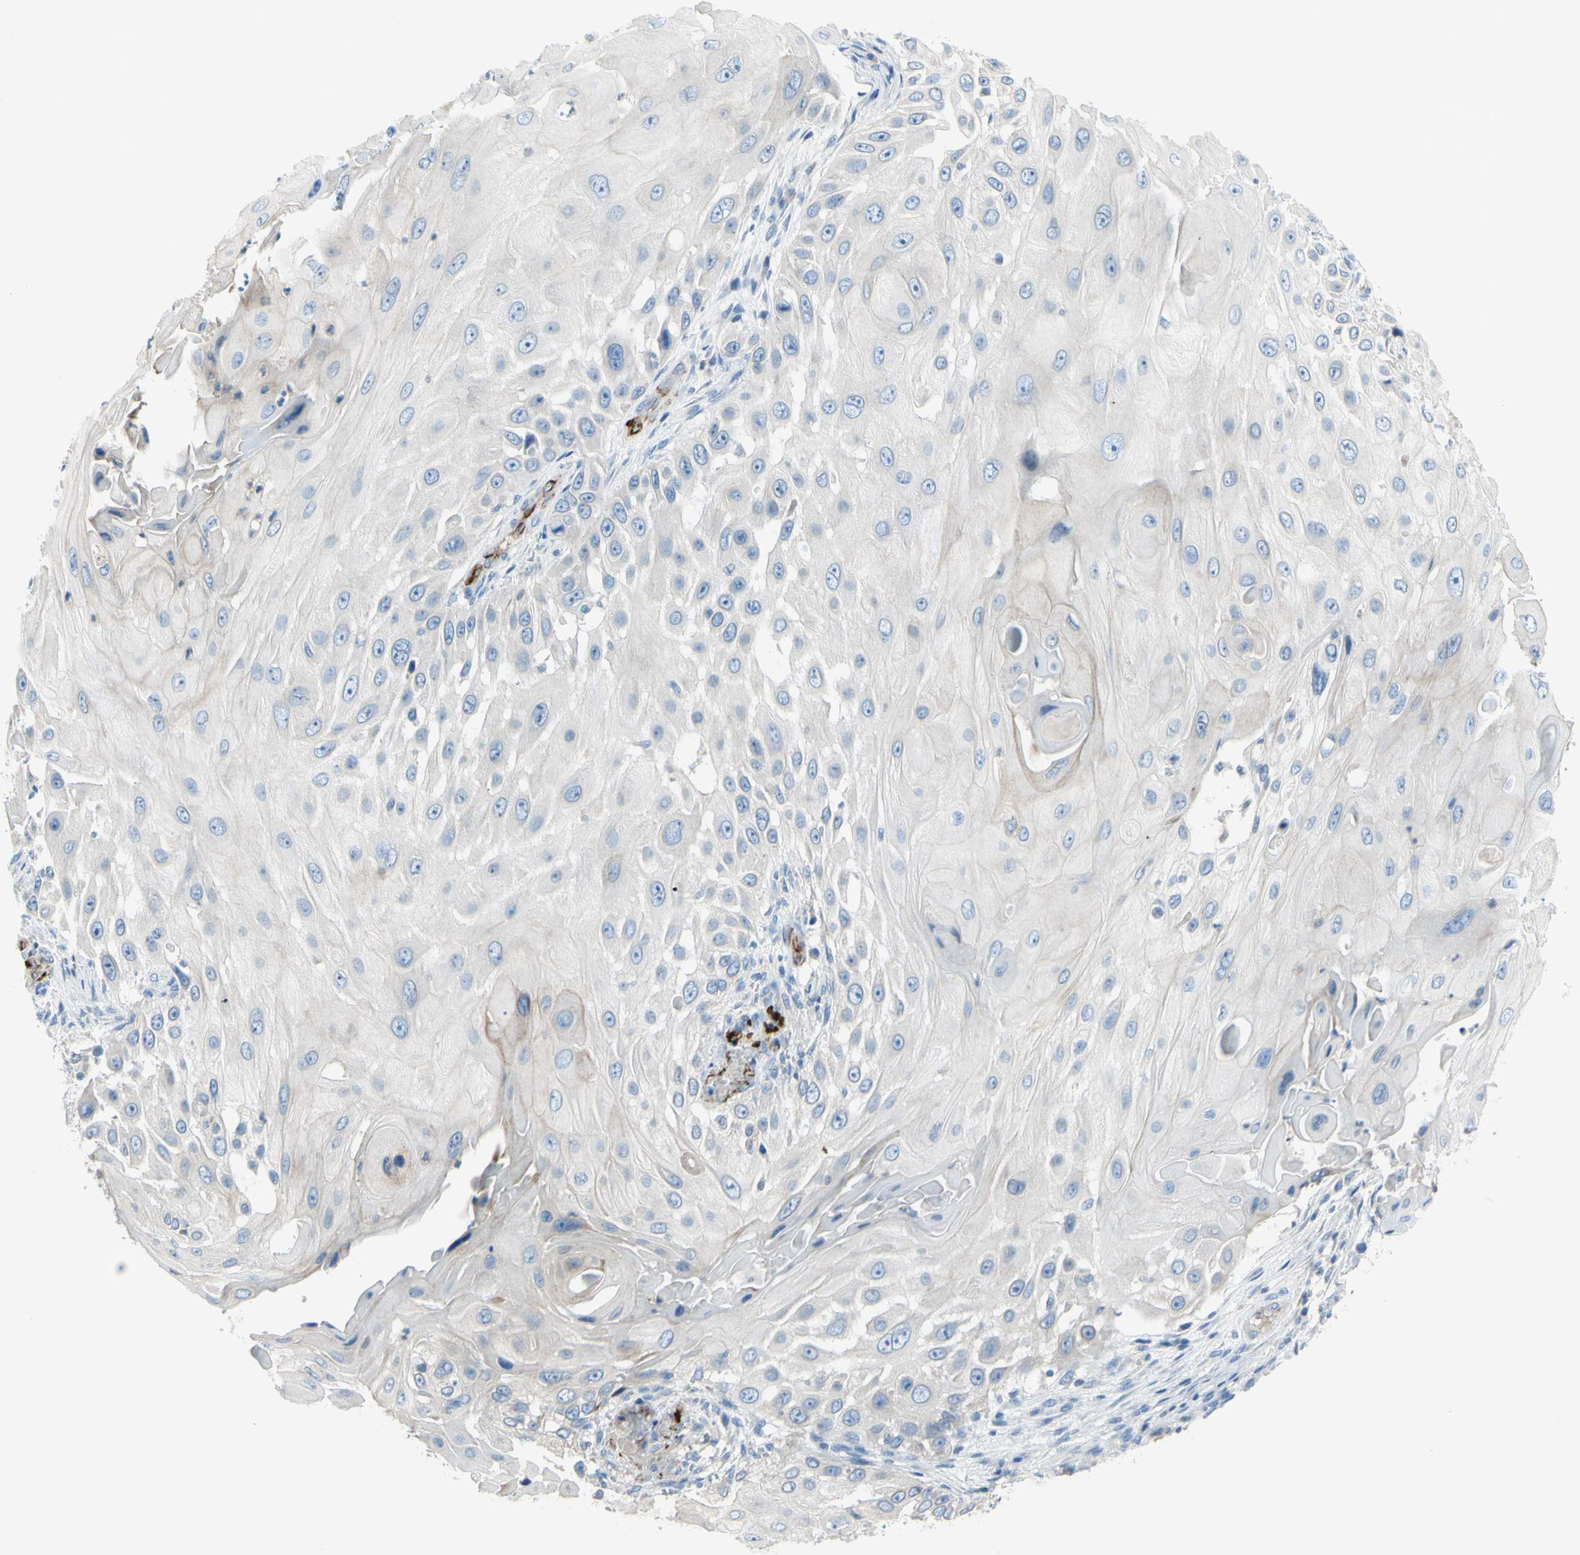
{"staining": {"intensity": "negative", "quantity": "none", "location": "none"}, "tissue": "skin cancer", "cell_type": "Tumor cells", "image_type": "cancer", "snomed": [{"axis": "morphology", "description": "Squamous cell carcinoma, NOS"}, {"axis": "topography", "description": "Skin"}], "caption": "Skin cancer was stained to show a protein in brown. There is no significant expression in tumor cells.", "gene": "PRRG2", "patient": {"sex": "female", "age": 44}}